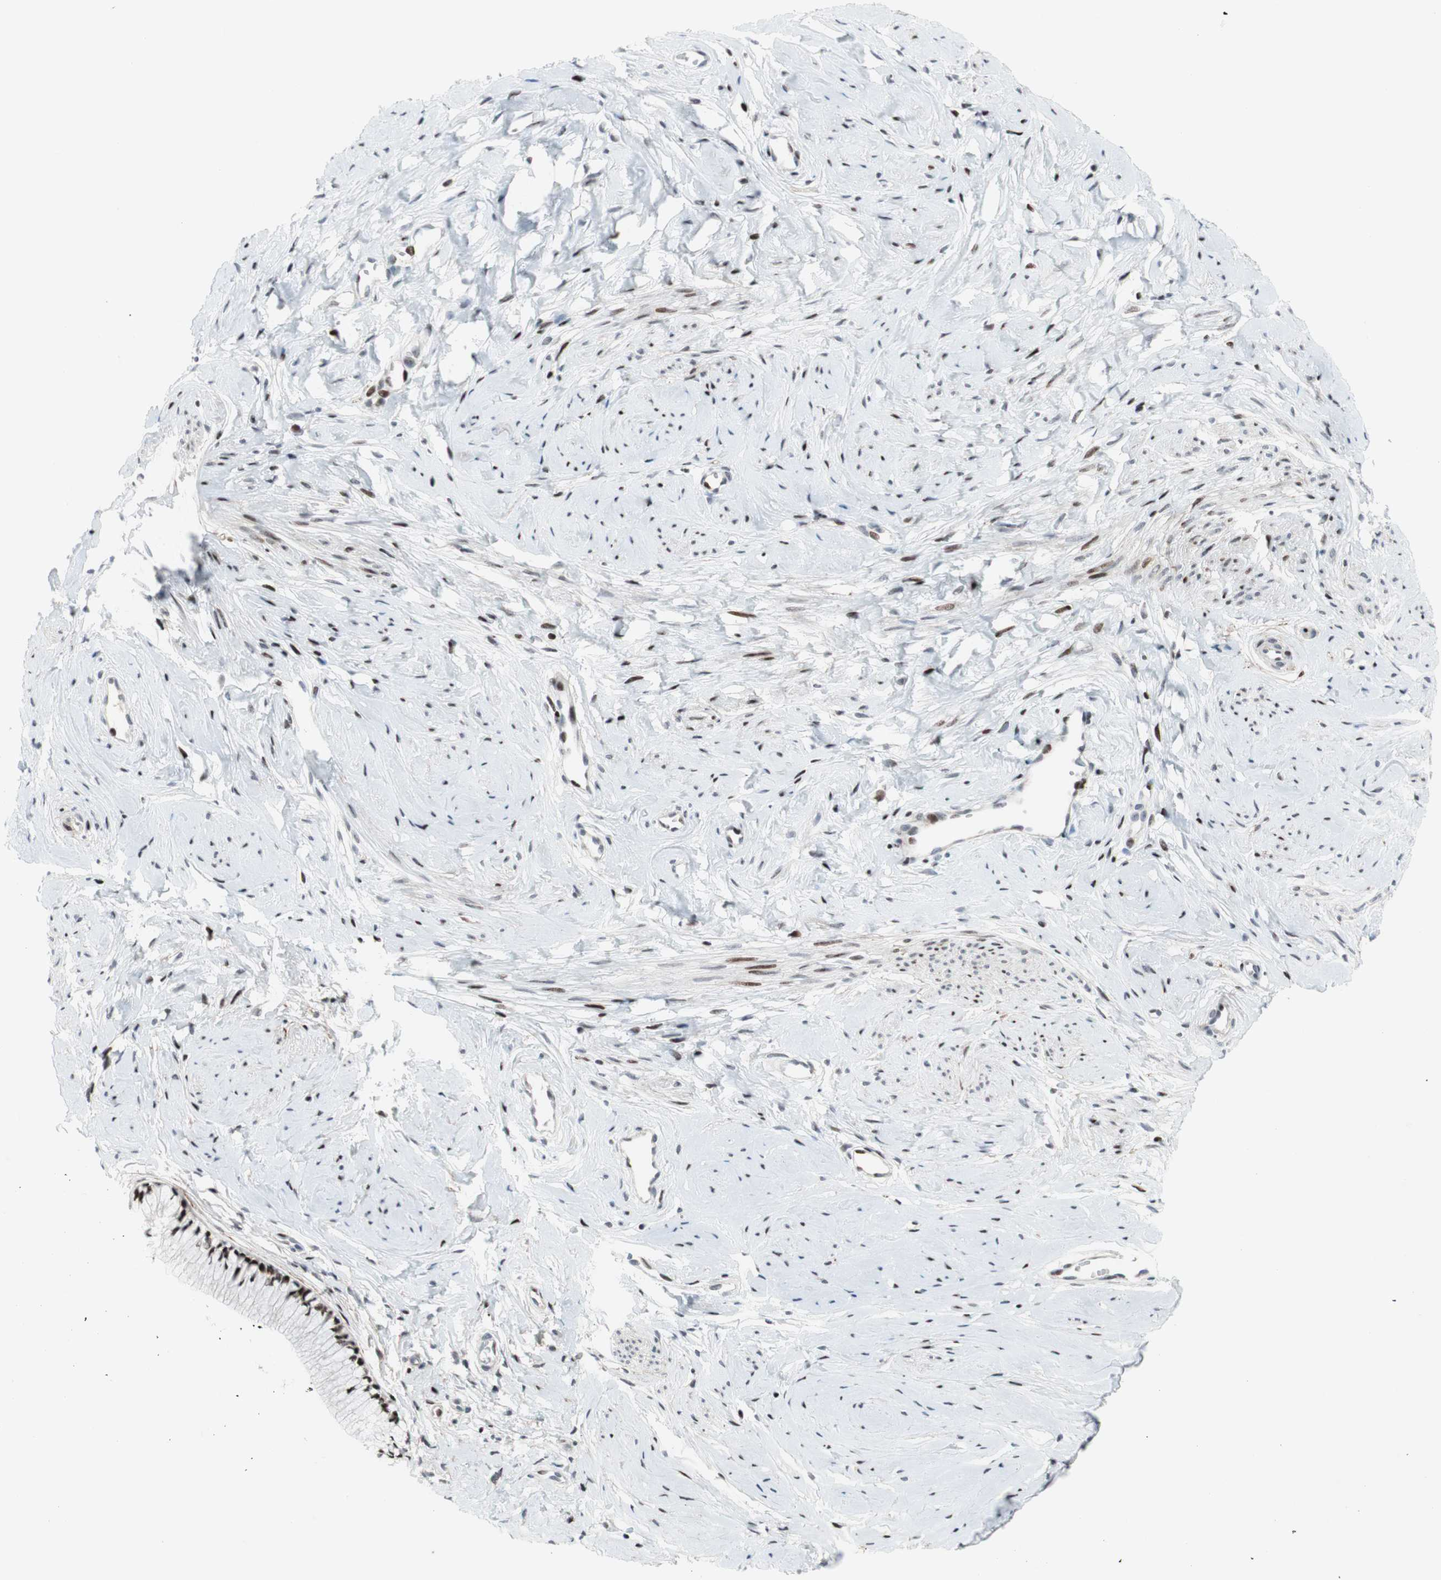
{"staining": {"intensity": "strong", "quantity": ">75%", "location": "nuclear"}, "tissue": "cervix", "cell_type": "Glandular cells", "image_type": "normal", "snomed": [{"axis": "morphology", "description": "Normal tissue, NOS"}, {"axis": "topography", "description": "Cervix"}], "caption": "Approximately >75% of glandular cells in unremarkable cervix display strong nuclear protein expression as visualized by brown immunohistochemical staining.", "gene": "FBXO44", "patient": {"sex": "female", "age": 46}}